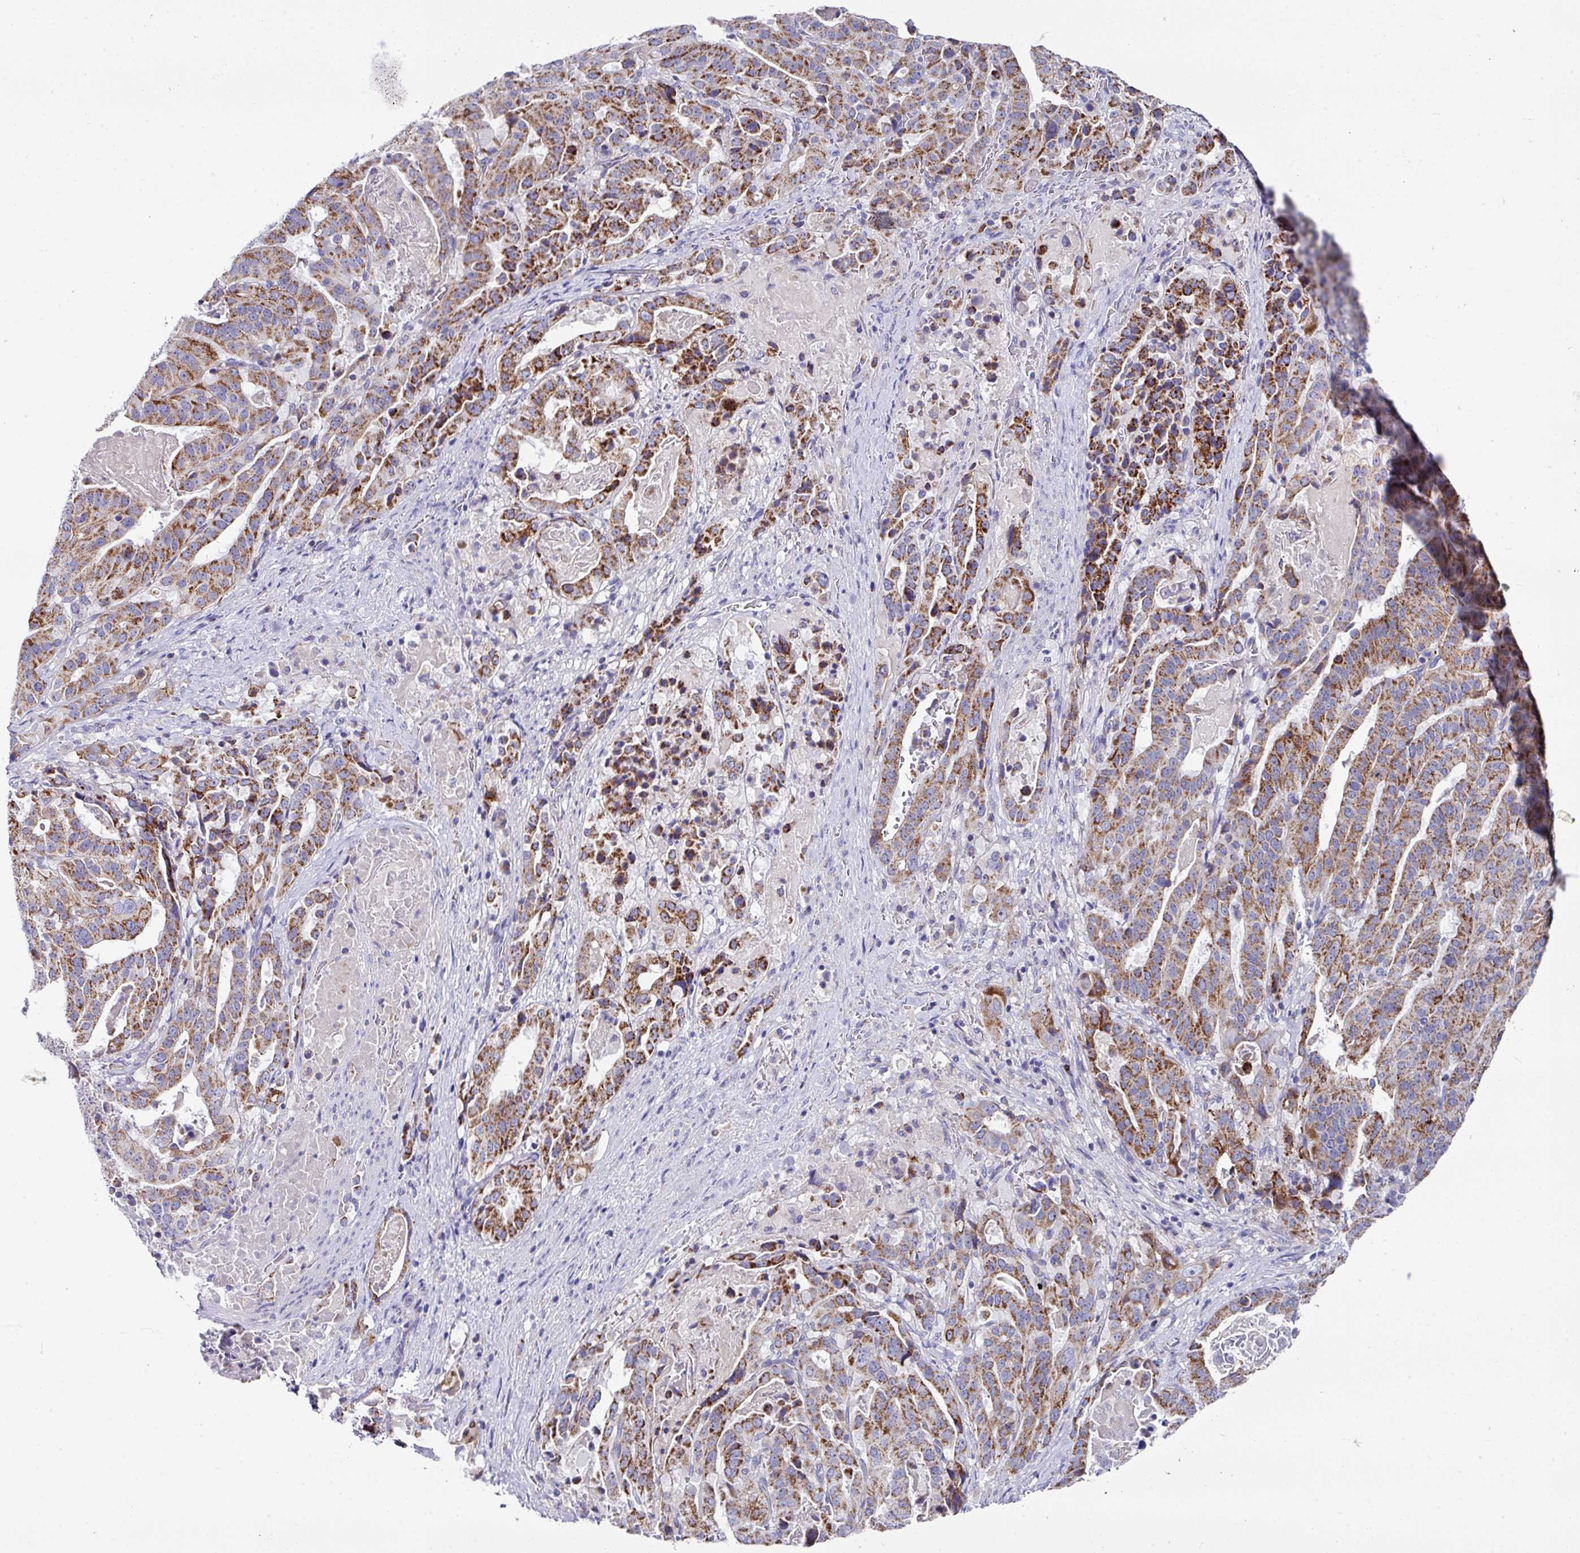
{"staining": {"intensity": "moderate", "quantity": ">75%", "location": "cytoplasmic/membranous"}, "tissue": "stomach cancer", "cell_type": "Tumor cells", "image_type": "cancer", "snomed": [{"axis": "morphology", "description": "Adenocarcinoma, NOS"}, {"axis": "topography", "description": "Stomach"}], "caption": "Immunohistochemistry (IHC) of adenocarcinoma (stomach) shows medium levels of moderate cytoplasmic/membranous expression in about >75% of tumor cells.", "gene": "CLDN1", "patient": {"sex": "male", "age": 48}}